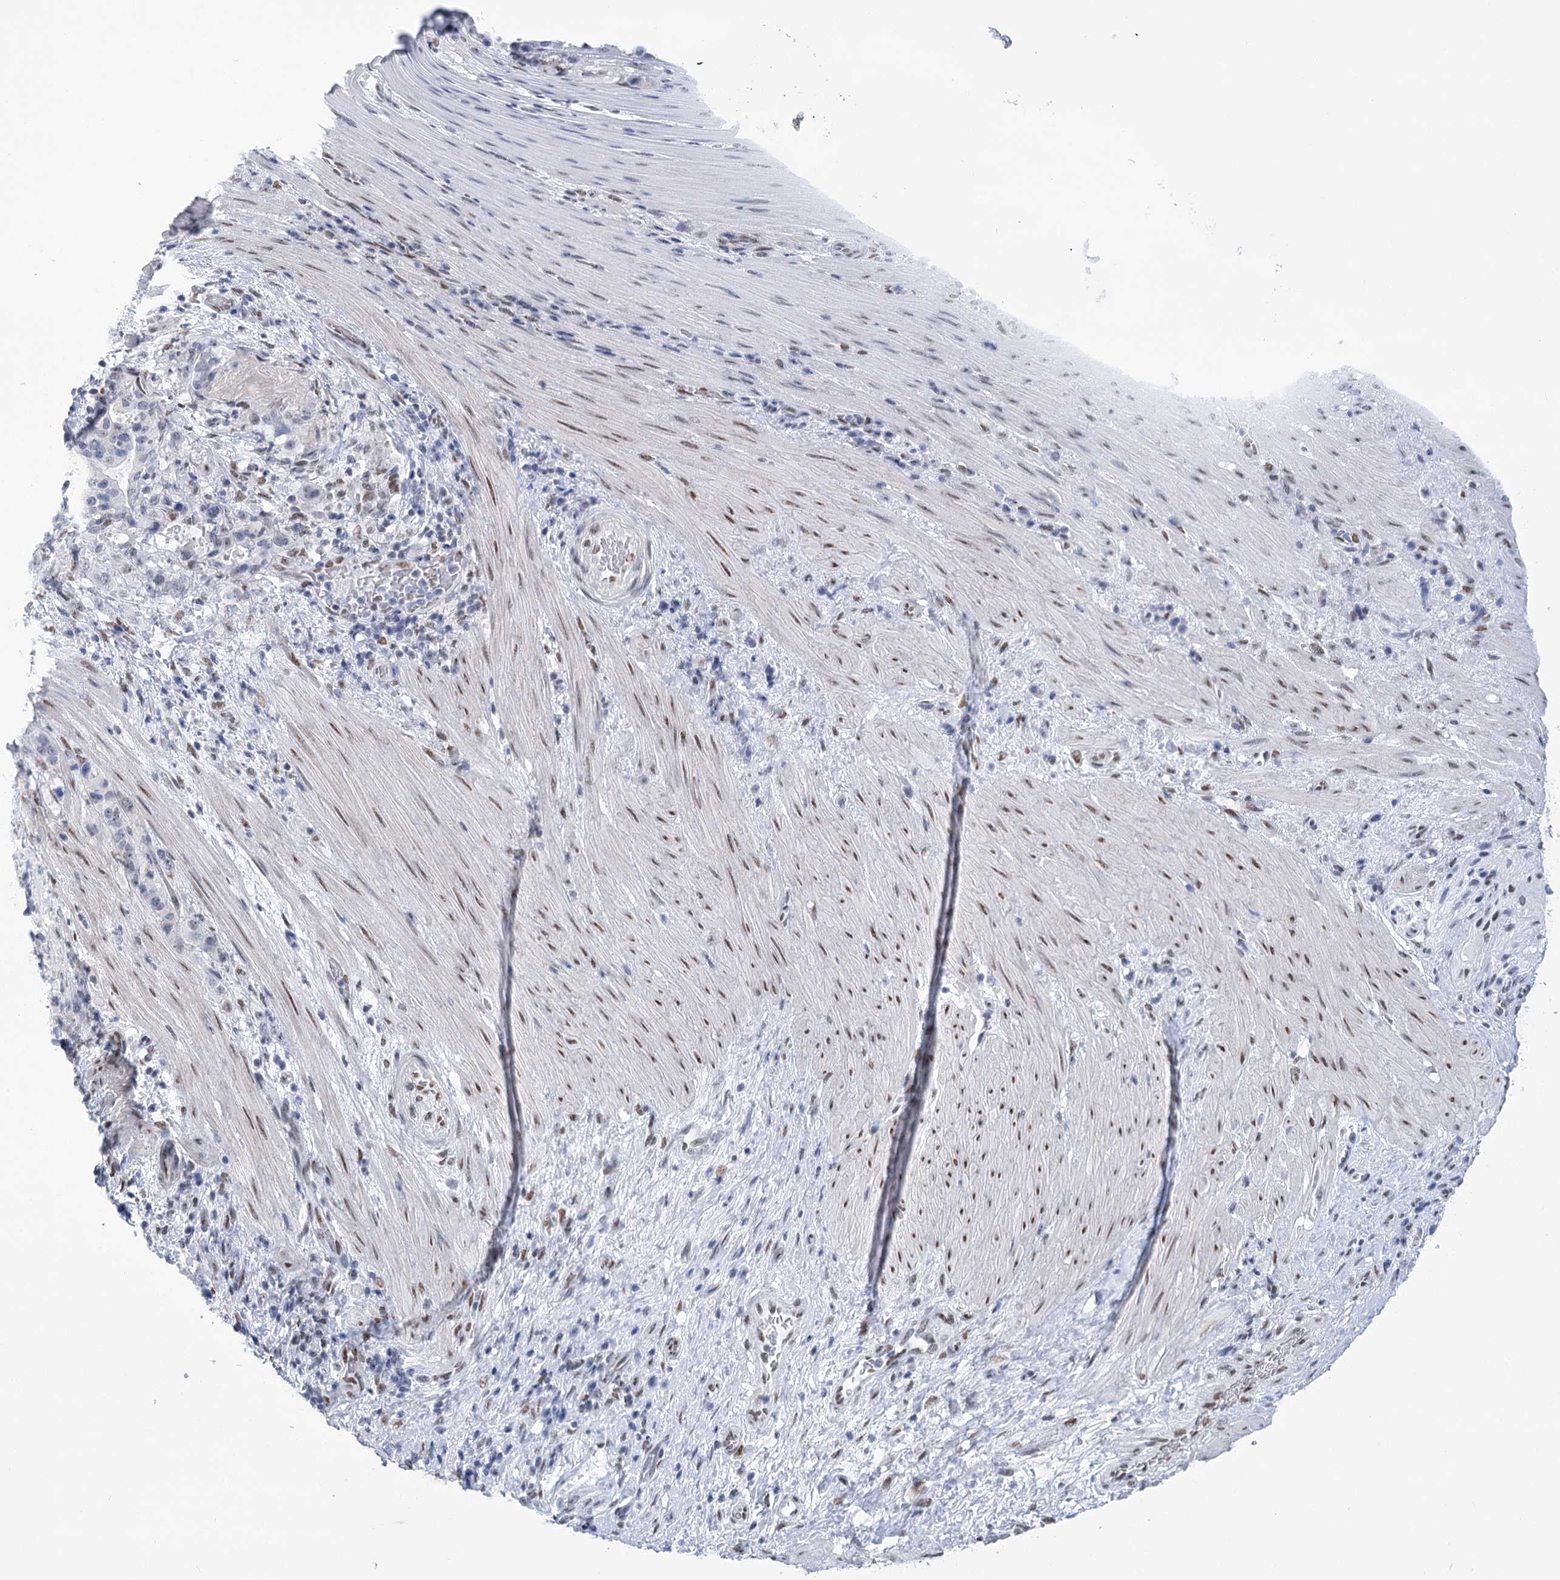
{"staining": {"intensity": "negative", "quantity": "none", "location": "none"}, "tissue": "stomach cancer", "cell_type": "Tumor cells", "image_type": "cancer", "snomed": [{"axis": "morphology", "description": "Adenocarcinoma, NOS"}, {"axis": "topography", "description": "Stomach"}], "caption": "Stomach cancer stained for a protein using IHC shows no staining tumor cells.", "gene": "HNRNPA0", "patient": {"sex": "male", "age": 48}}